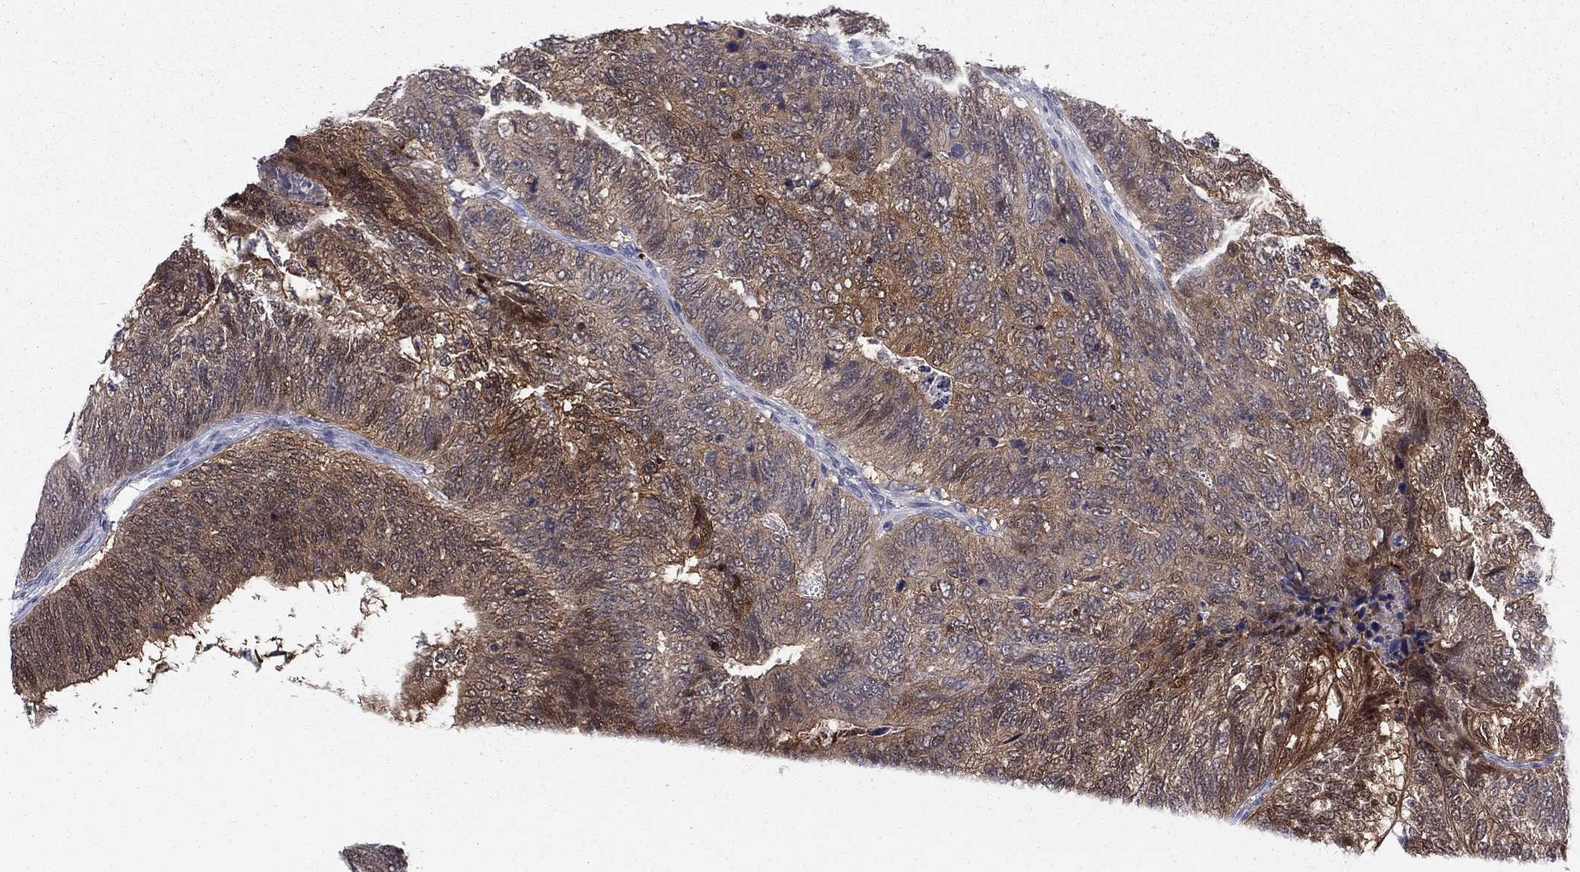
{"staining": {"intensity": "moderate", "quantity": "<25%", "location": "cytoplasmic/membranous,nuclear"}, "tissue": "colorectal cancer", "cell_type": "Tumor cells", "image_type": "cancer", "snomed": [{"axis": "morphology", "description": "Adenocarcinoma, NOS"}, {"axis": "topography", "description": "Colon"}], "caption": "Protein expression analysis of human colorectal adenocarcinoma reveals moderate cytoplasmic/membranous and nuclear staining in approximately <25% of tumor cells.", "gene": "REXO5", "patient": {"sex": "female", "age": 67}}